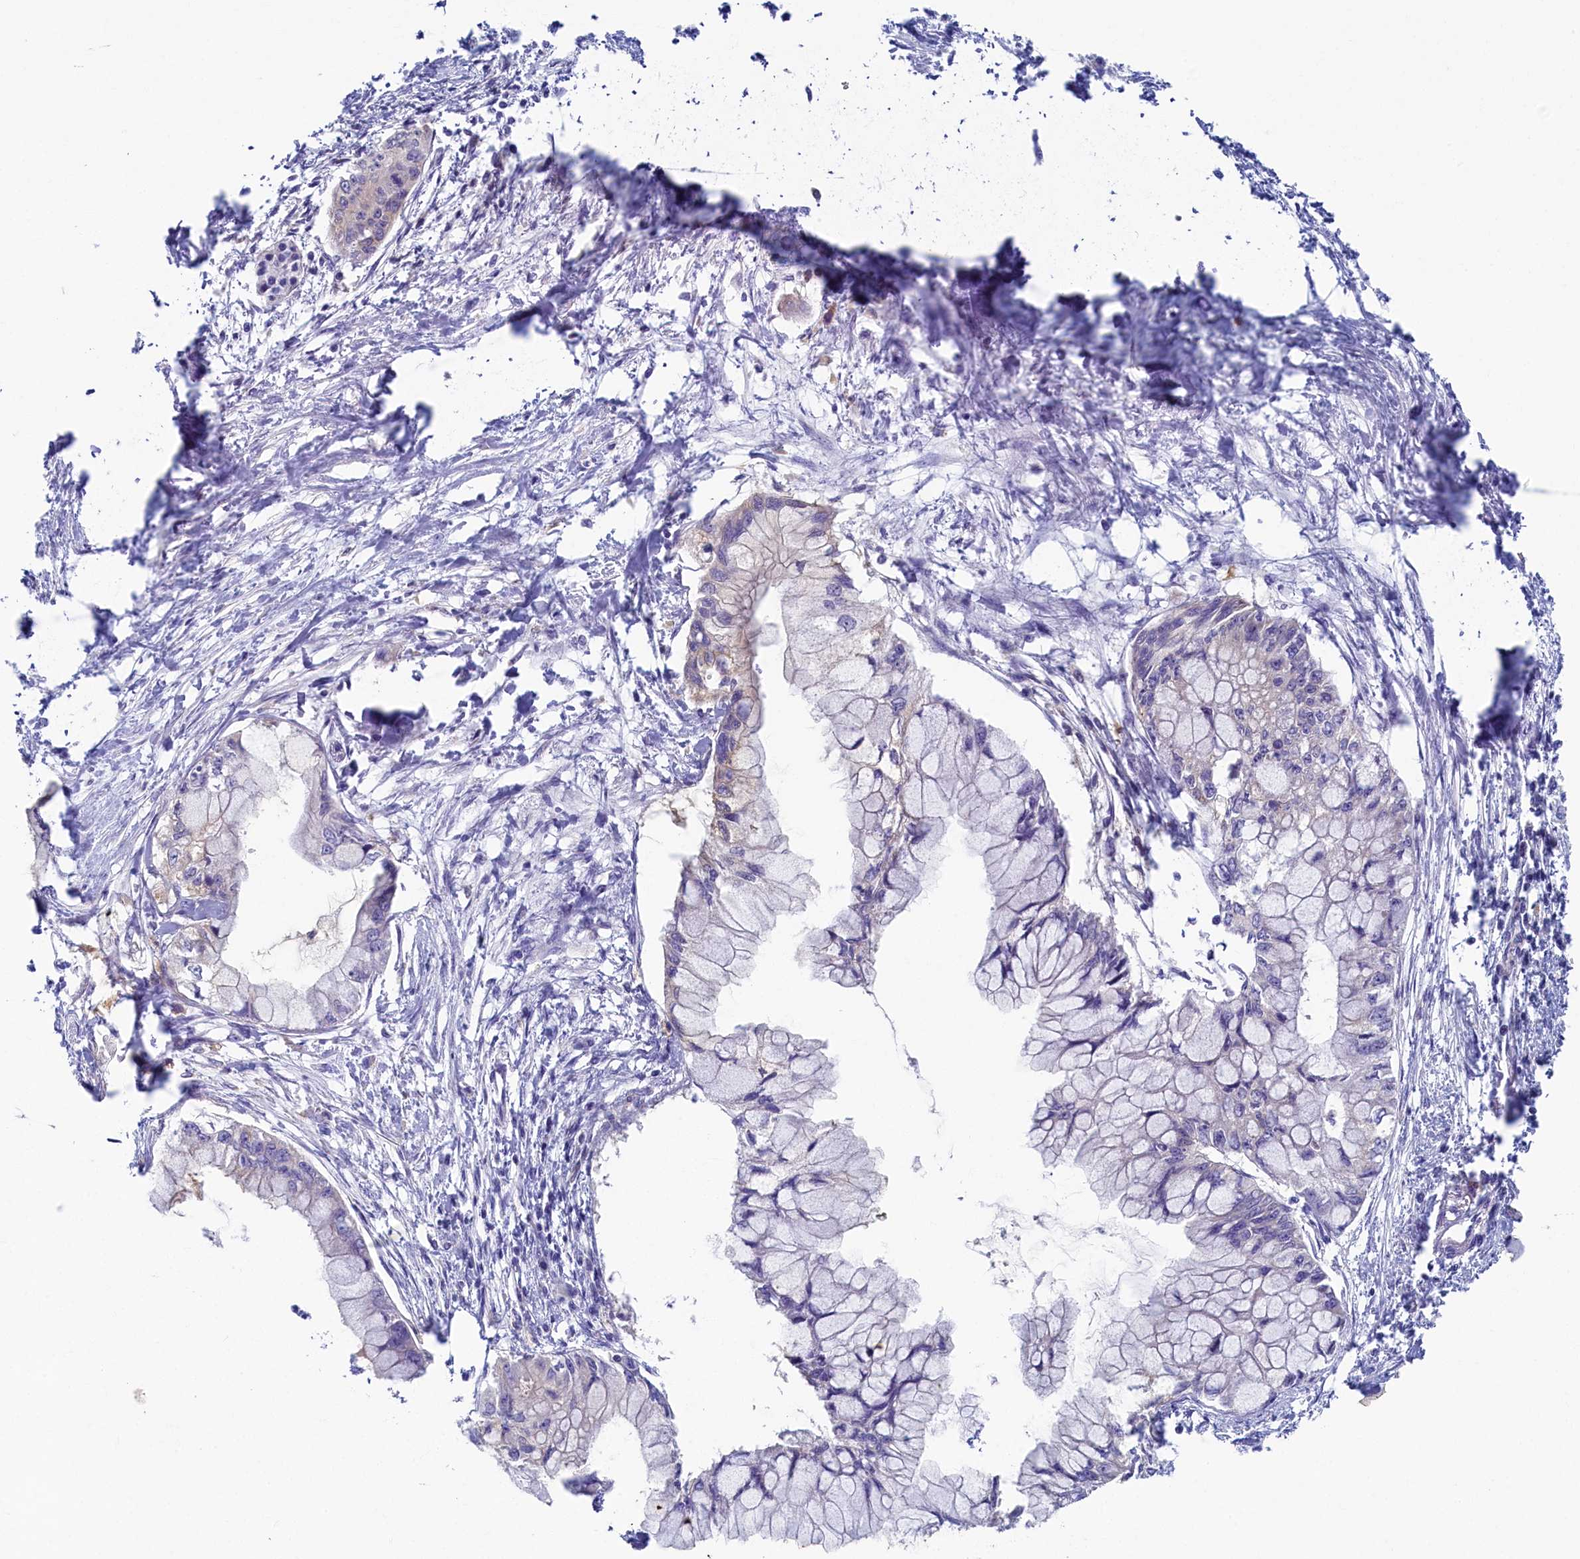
{"staining": {"intensity": "negative", "quantity": "none", "location": "none"}, "tissue": "pancreatic cancer", "cell_type": "Tumor cells", "image_type": "cancer", "snomed": [{"axis": "morphology", "description": "Adenocarcinoma, NOS"}, {"axis": "topography", "description": "Pancreas"}], "caption": "Immunohistochemistry micrograph of neoplastic tissue: pancreatic cancer stained with DAB shows no significant protein staining in tumor cells.", "gene": "TIMM8B", "patient": {"sex": "male", "age": 48}}